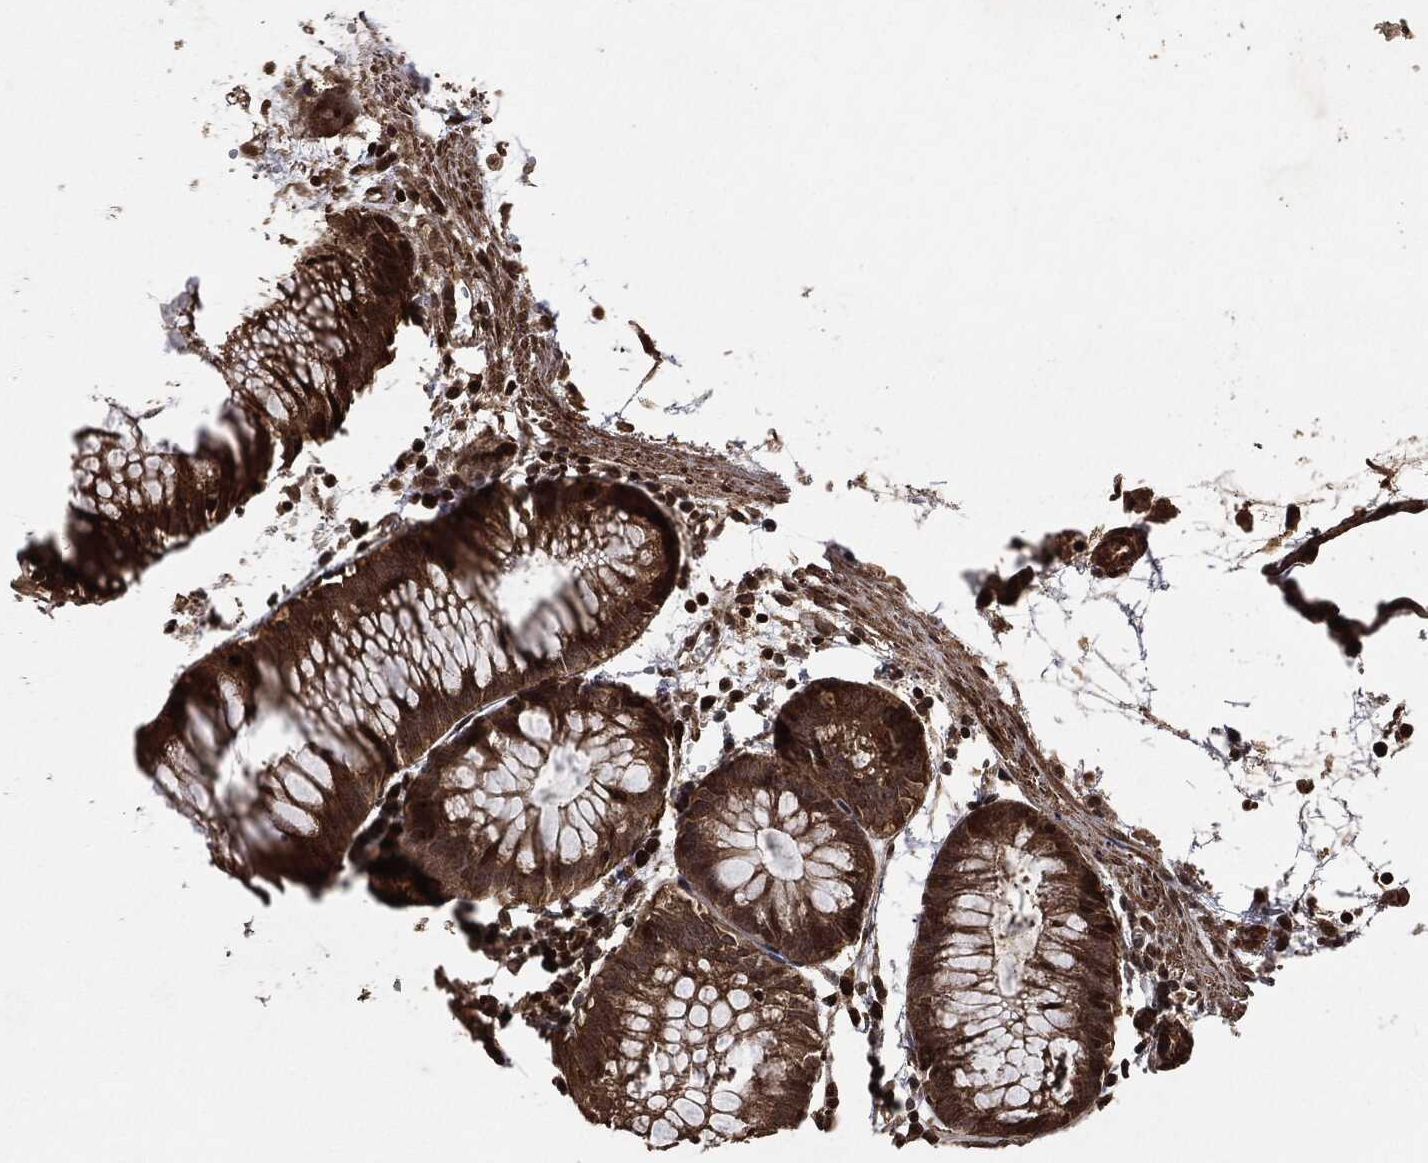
{"staining": {"intensity": "moderate", "quantity": ">75%", "location": "cytoplasmic/membranous"}, "tissue": "colon", "cell_type": "Endothelial cells", "image_type": "normal", "snomed": [{"axis": "morphology", "description": "Normal tissue, NOS"}, {"axis": "morphology", "description": "Adenocarcinoma, NOS"}, {"axis": "topography", "description": "Colon"}], "caption": "Immunohistochemical staining of benign human colon shows medium levels of moderate cytoplasmic/membranous expression in approximately >75% of endothelial cells.", "gene": "PDK1", "patient": {"sex": "male", "age": 65}}